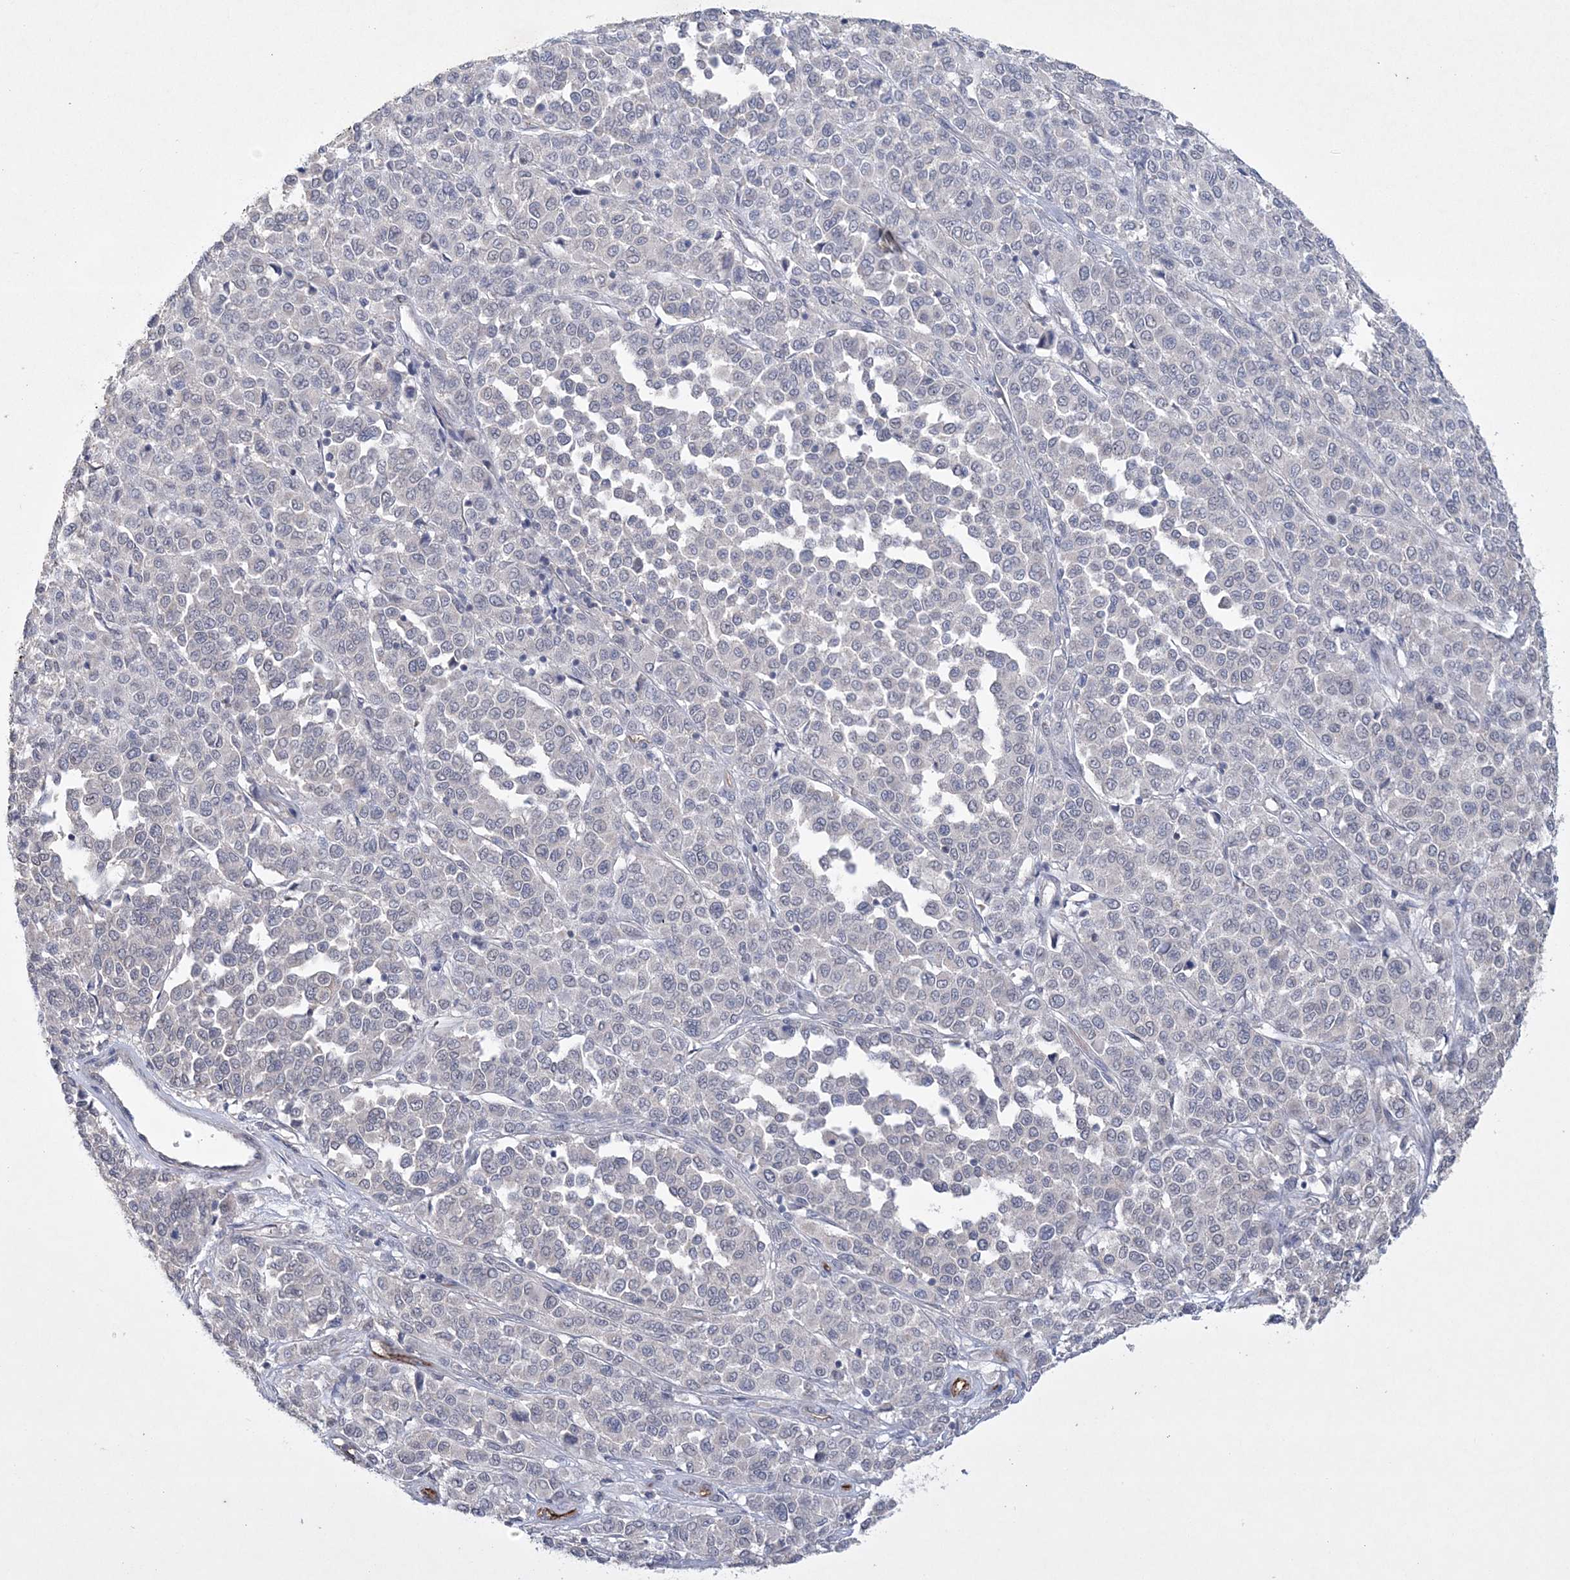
{"staining": {"intensity": "negative", "quantity": "none", "location": "none"}, "tissue": "melanoma", "cell_type": "Tumor cells", "image_type": "cancer", "snomed": [{"axis": "morphology", "description": "Malignant melanoma, Metastatic site"}, {"axis": "topography", "description": "Pancreas"}], "caption": "DAB immunohistochemical staining of human malignant melanoma (metastatic site) exhibits no significant expression in tumor cells. (DAB (3,3'-diaminobenzidine) immunohistochemistry, high magnification).", "gene": "DPCD", "patient": {"sex": "female", "age": 30}}